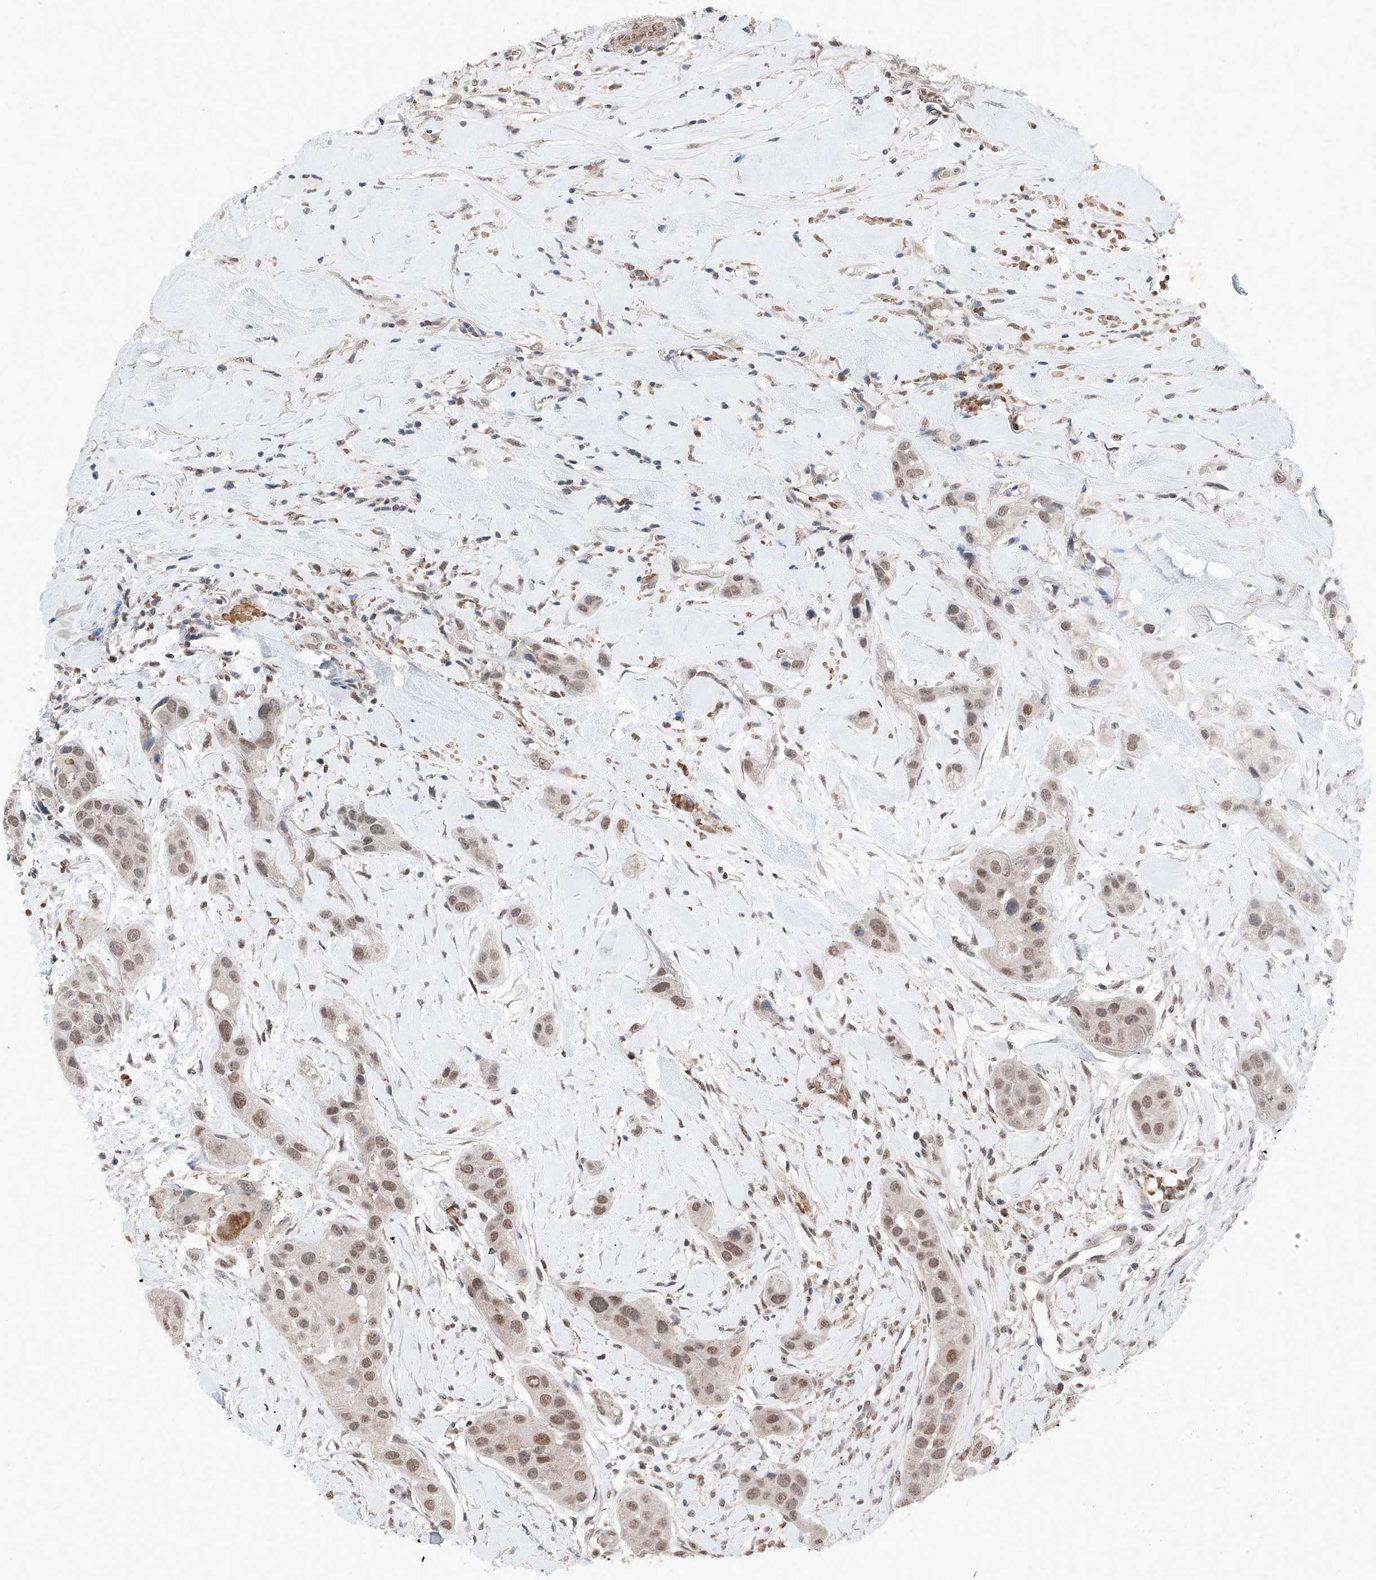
{"staining": {"intensity": "moderate", "quantity": ">75%", "location": "nuclear"}, "tissue": "head and neck cancer", "cell_type": "Tumor cells", "image_type": "cancer", "snomed": [{"axis": "morphology", "description": "Normal tissue, NOS"}, {"axis": "morphology", "description": "Squamous cell carcinoma, NOS"}, {"axis": "topography", "description": "Skeletal muscle"}, {"axis": "topography", "description": "Head-Neck"}], "caption": "Human squamous cell carcinoma (head and neck) stained with a protein marker reveals moderate staining in tumor cells.", "gene": "TBX4", "patient": {"sex": "male", "age": 51}}